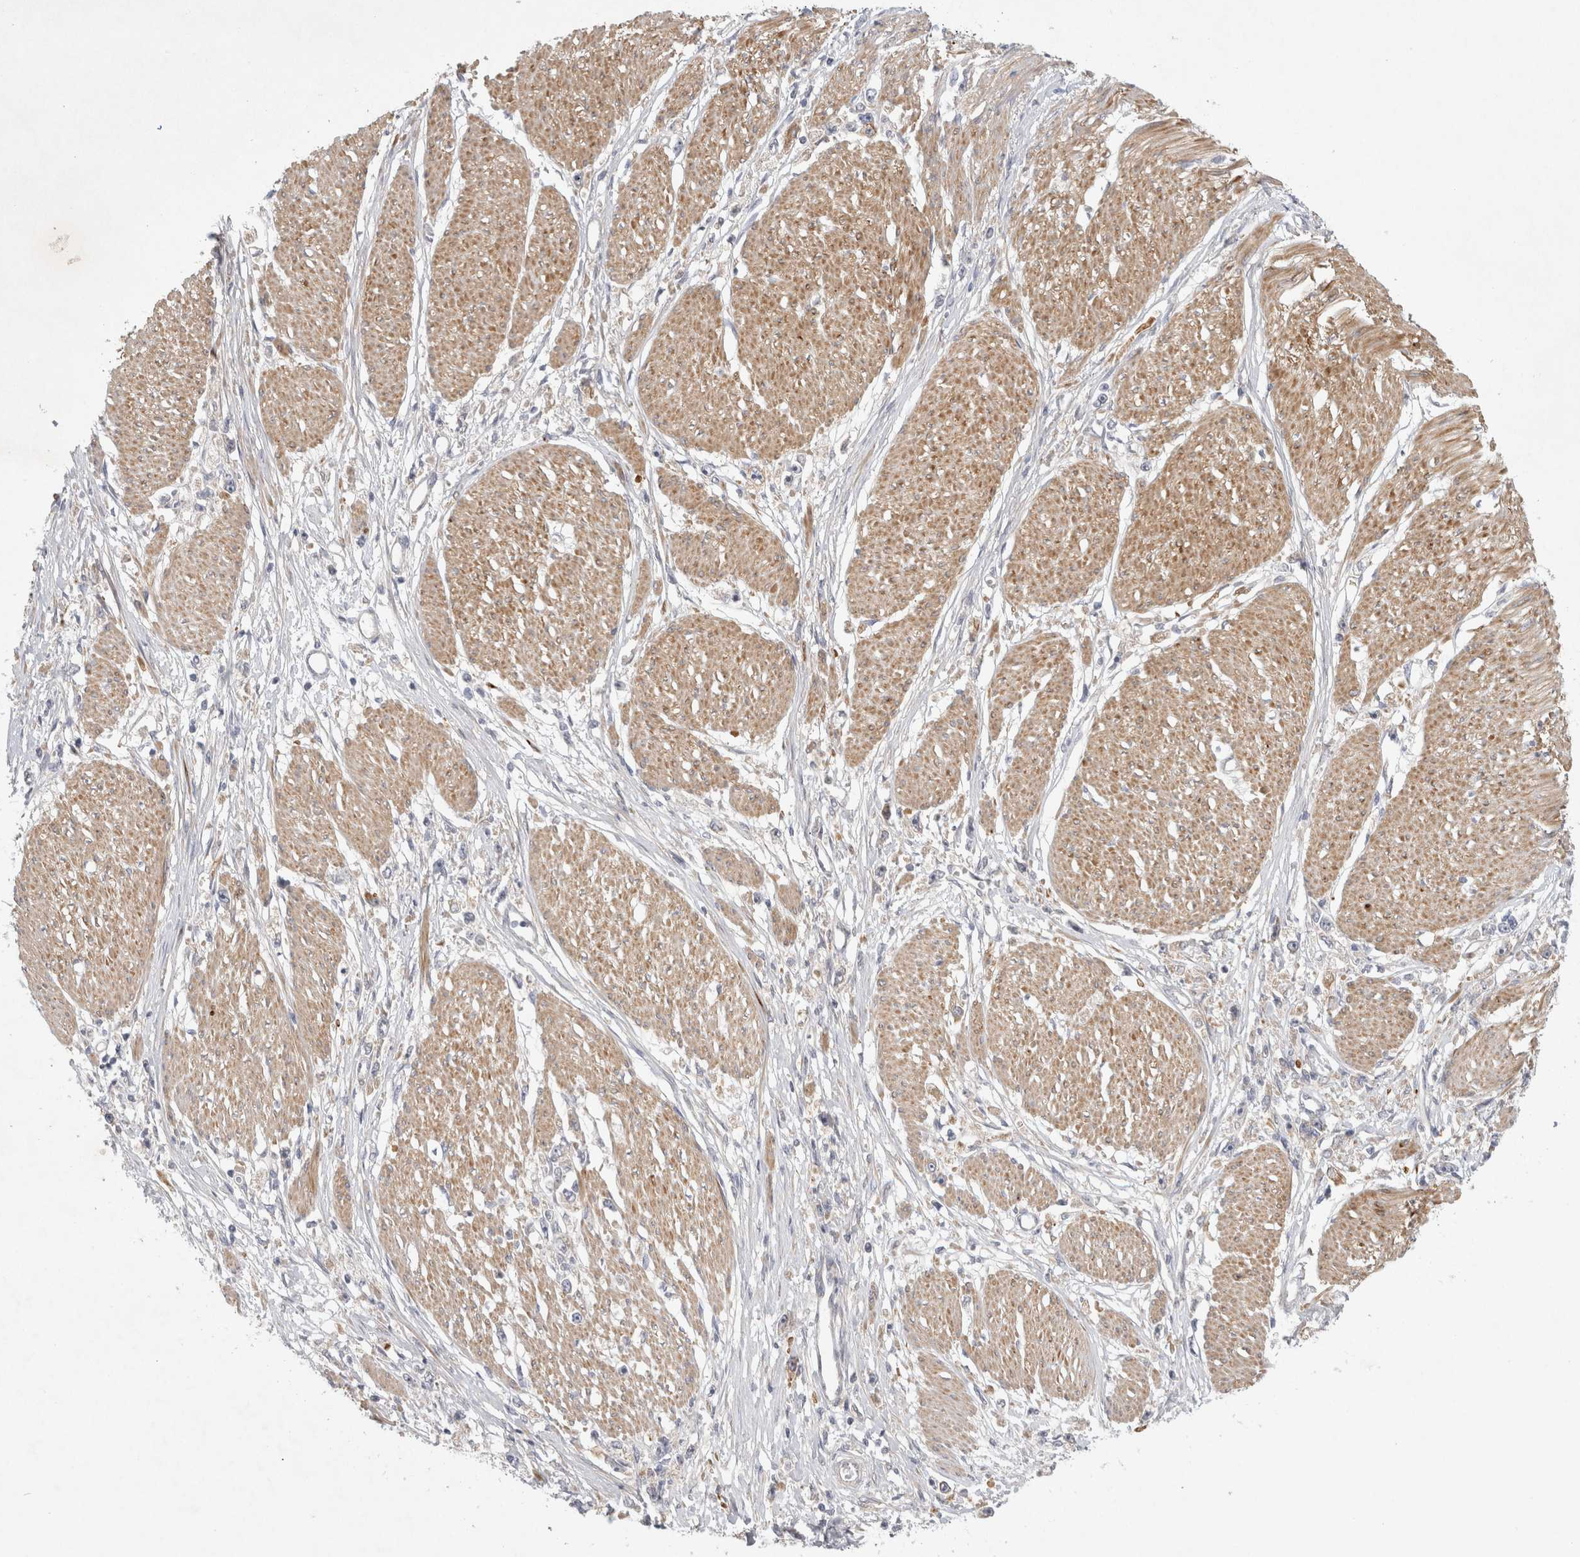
{"staining": {"intensity": "negative", "quantity": "none", "location": "none"}, "tissue": "stomach cancer", "cell_type": "Tumor cells", "image_type": "cancer", "snomed": [{"axis": "morphology", "description": "Adenocarcinoma, NOS"}, {"axis": "topography", "description": "Stomach"}], "caption": "Human stomach cancer stained for a protein using immunohistochemistry (IHC) exhibits no staining in tumor cells.", "gene": "BZW2", "patient": {"sex": "female", "age": 59}}